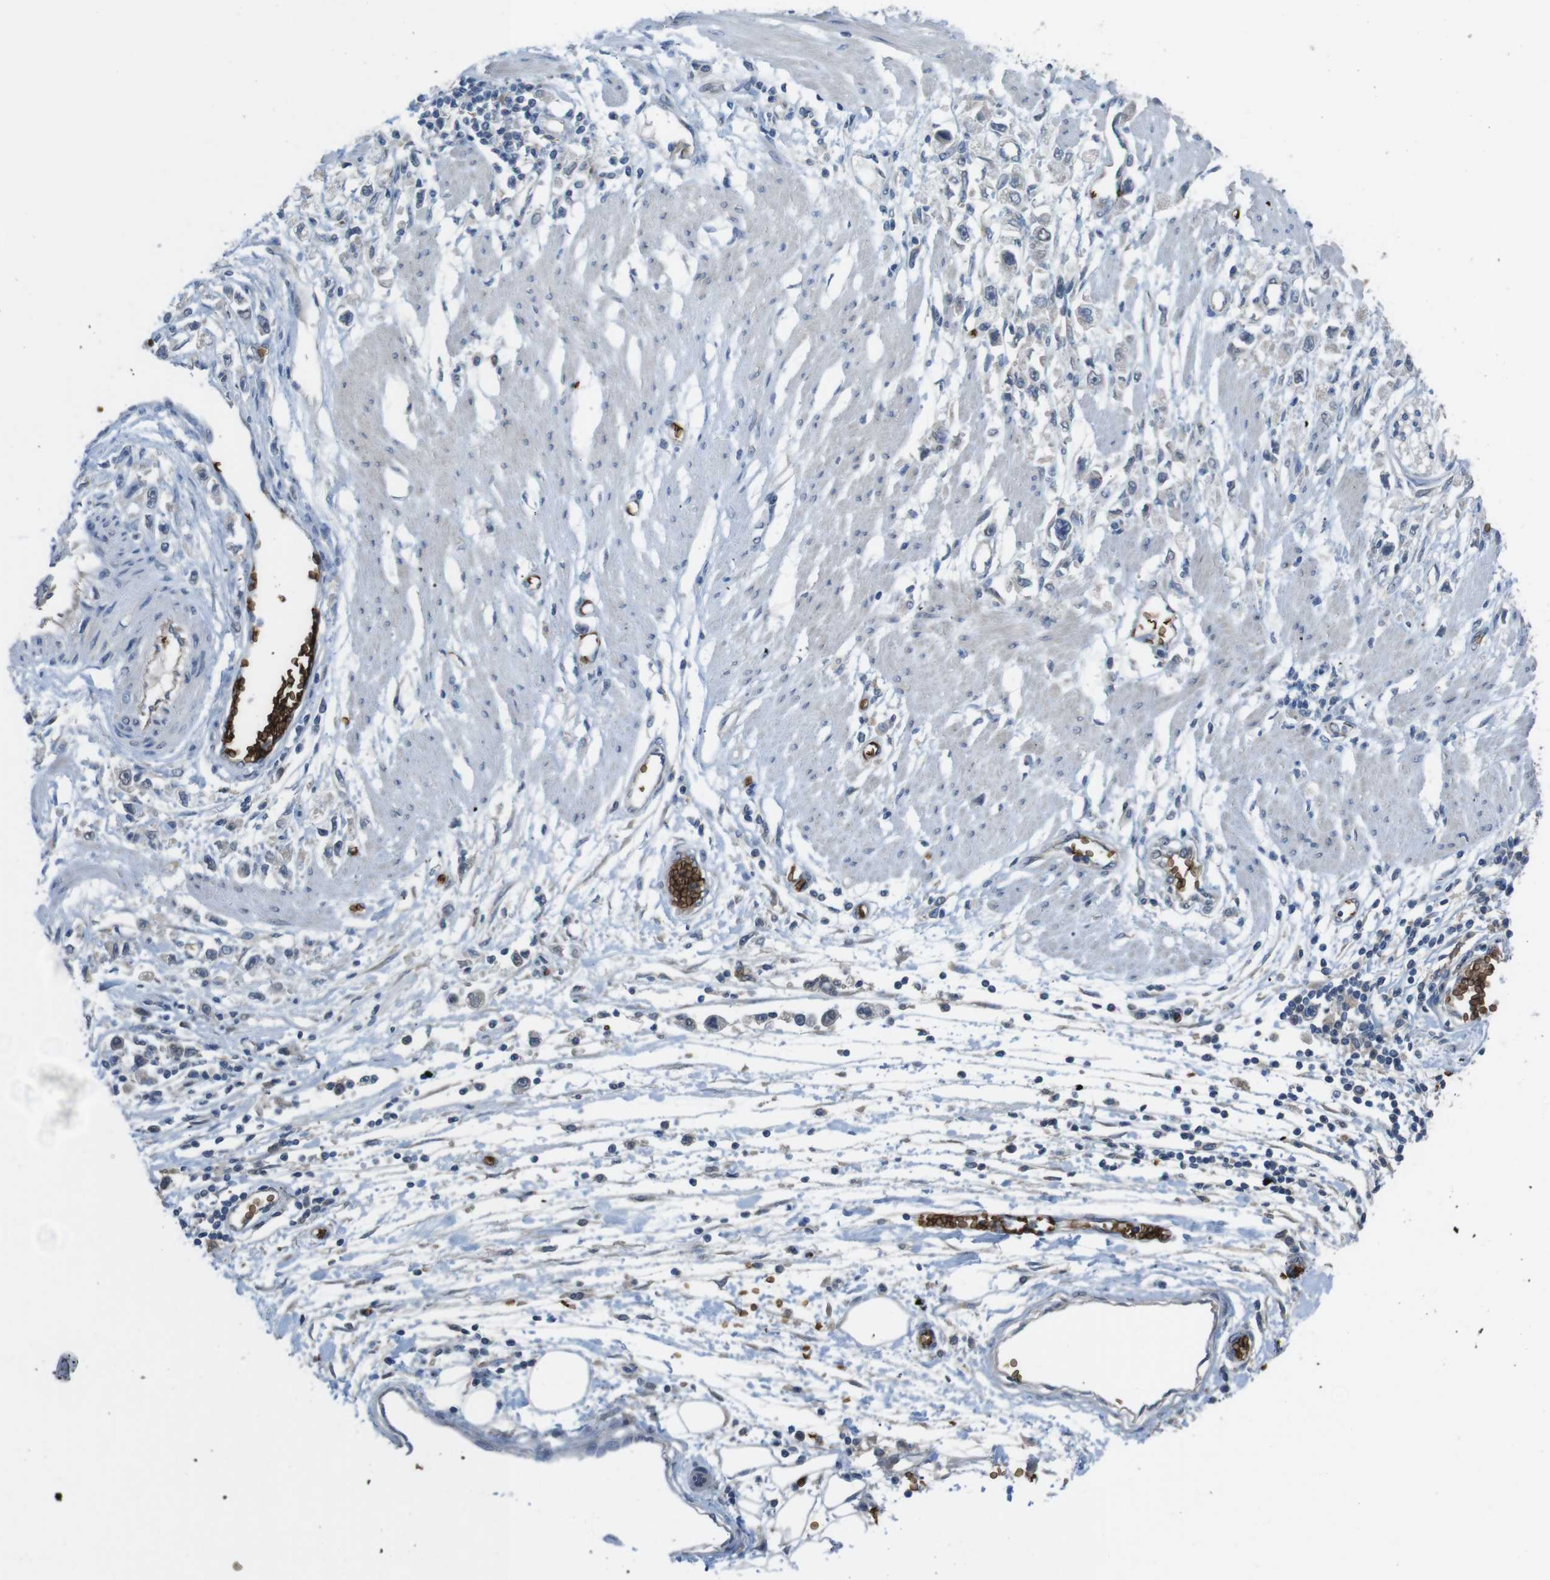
{"staining": {"intensity": "negative", "quantity": "none", "location": "none"}, "tissue": "stomach cancer", "cell_type": "Tumor cells", "image_type": "cancer", "snomed": [{"axis": "morphology", "description": "Adenocarcinoma, NOS"}, {"axis": "topography", "description": "Stomach"}], "caption": "Image shows no significant protein expression in tumor cells of stomach cancer.", "gene": "GYPA", "patient": {"sex": "female", "age": 59}}